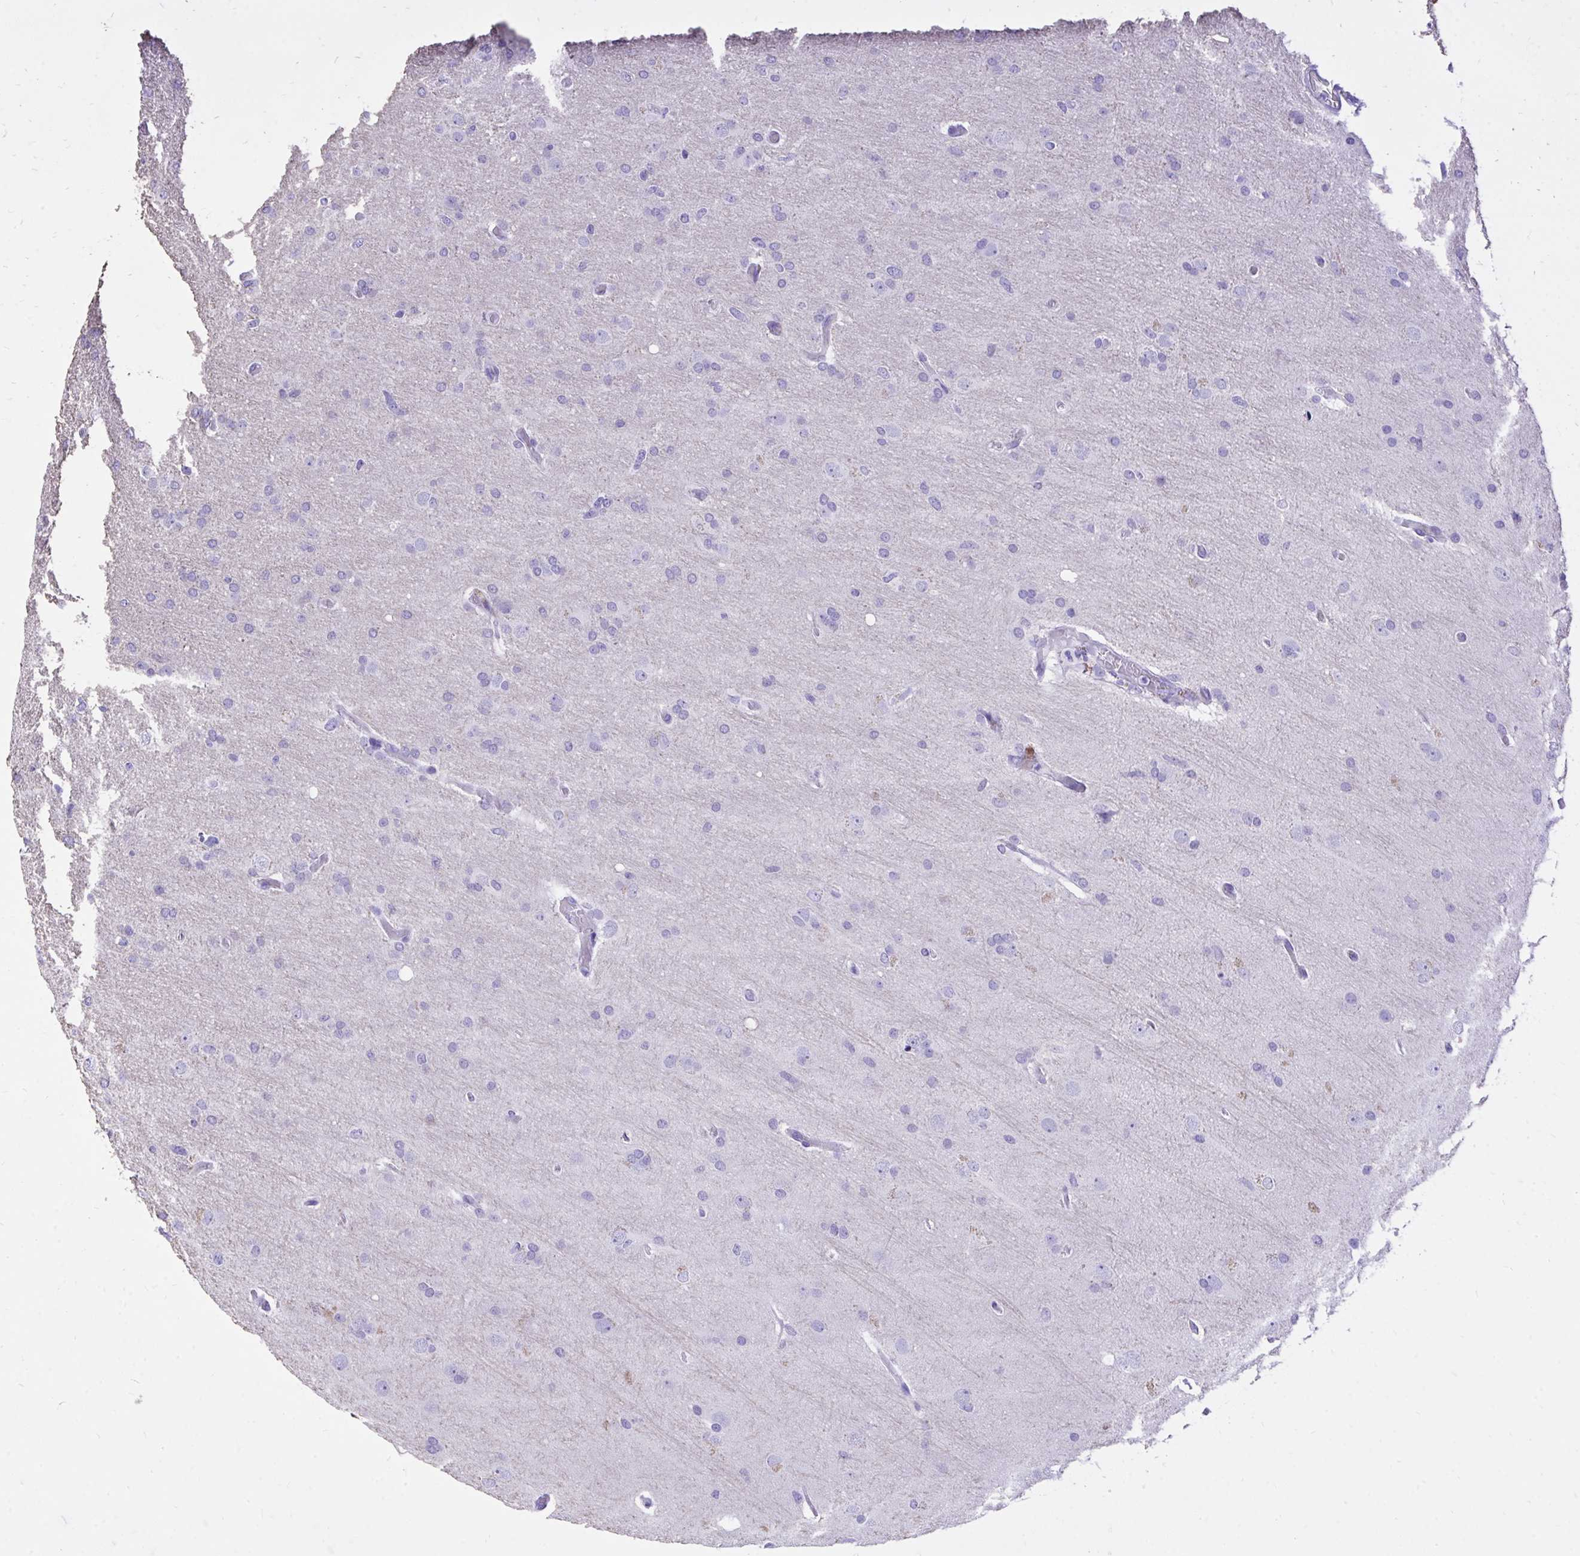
{"staining": {"intensity": "negative", "quantity": "none", "location": "none"}, "tissue": "glioma", "cell_type": "Tumor cells", "image_type": "cancer", "snomed": [{"axis": "morphology", "description": "Glioma, malignant, High grade"}, {"axis": "topography", "description": "Brain"}], "caption": "DAB (3,3'-diaminobenzidine) immunohistochemical staining of high-grade glioma (malignant) shows no significant expression in tumor cells.", "gene": "MON1A", "patient": {"sex": "male", "age": 53}}